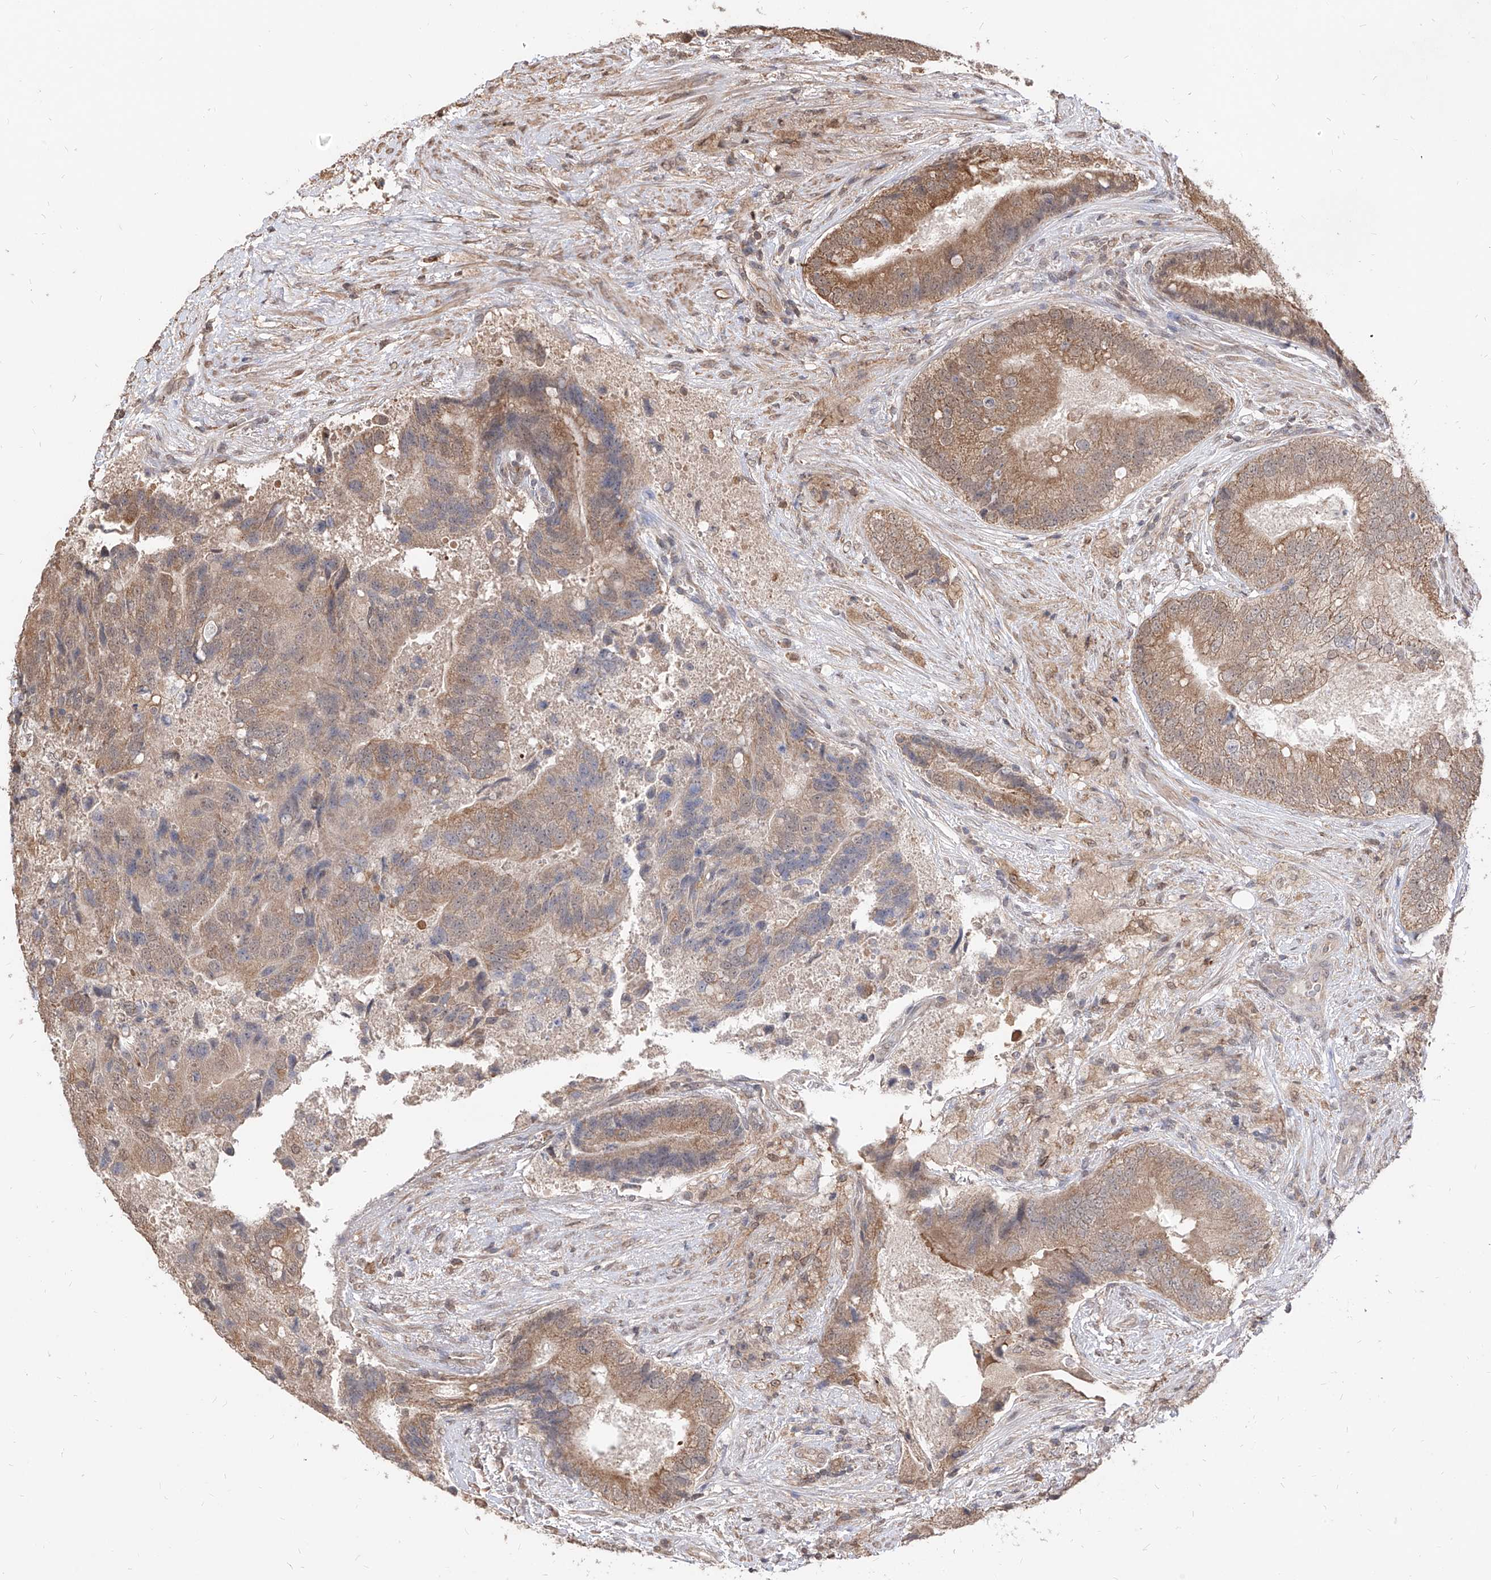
{"staining": {"intensity": "moderate", "quantity": ">75%", "location": "cytoplasmic/membranous"}, "tissue": "prostate cancer", "cell_type": "Tumor cells", "image_type": "cancer", "snomed": [{"axis": "morphology", "description": "Adenocarcinoma, High grade"}, {"axis": "topography", "description": "Prostate"}], "caption": "An image showing moderate cytoplasmic/membranous positivity in approximately >75% of tumor cells in prostate cancer, as visualized by brown immunohistochemical staining.", "gene": "C8orf82", "patient": {"sex": "male", "age": 70}}